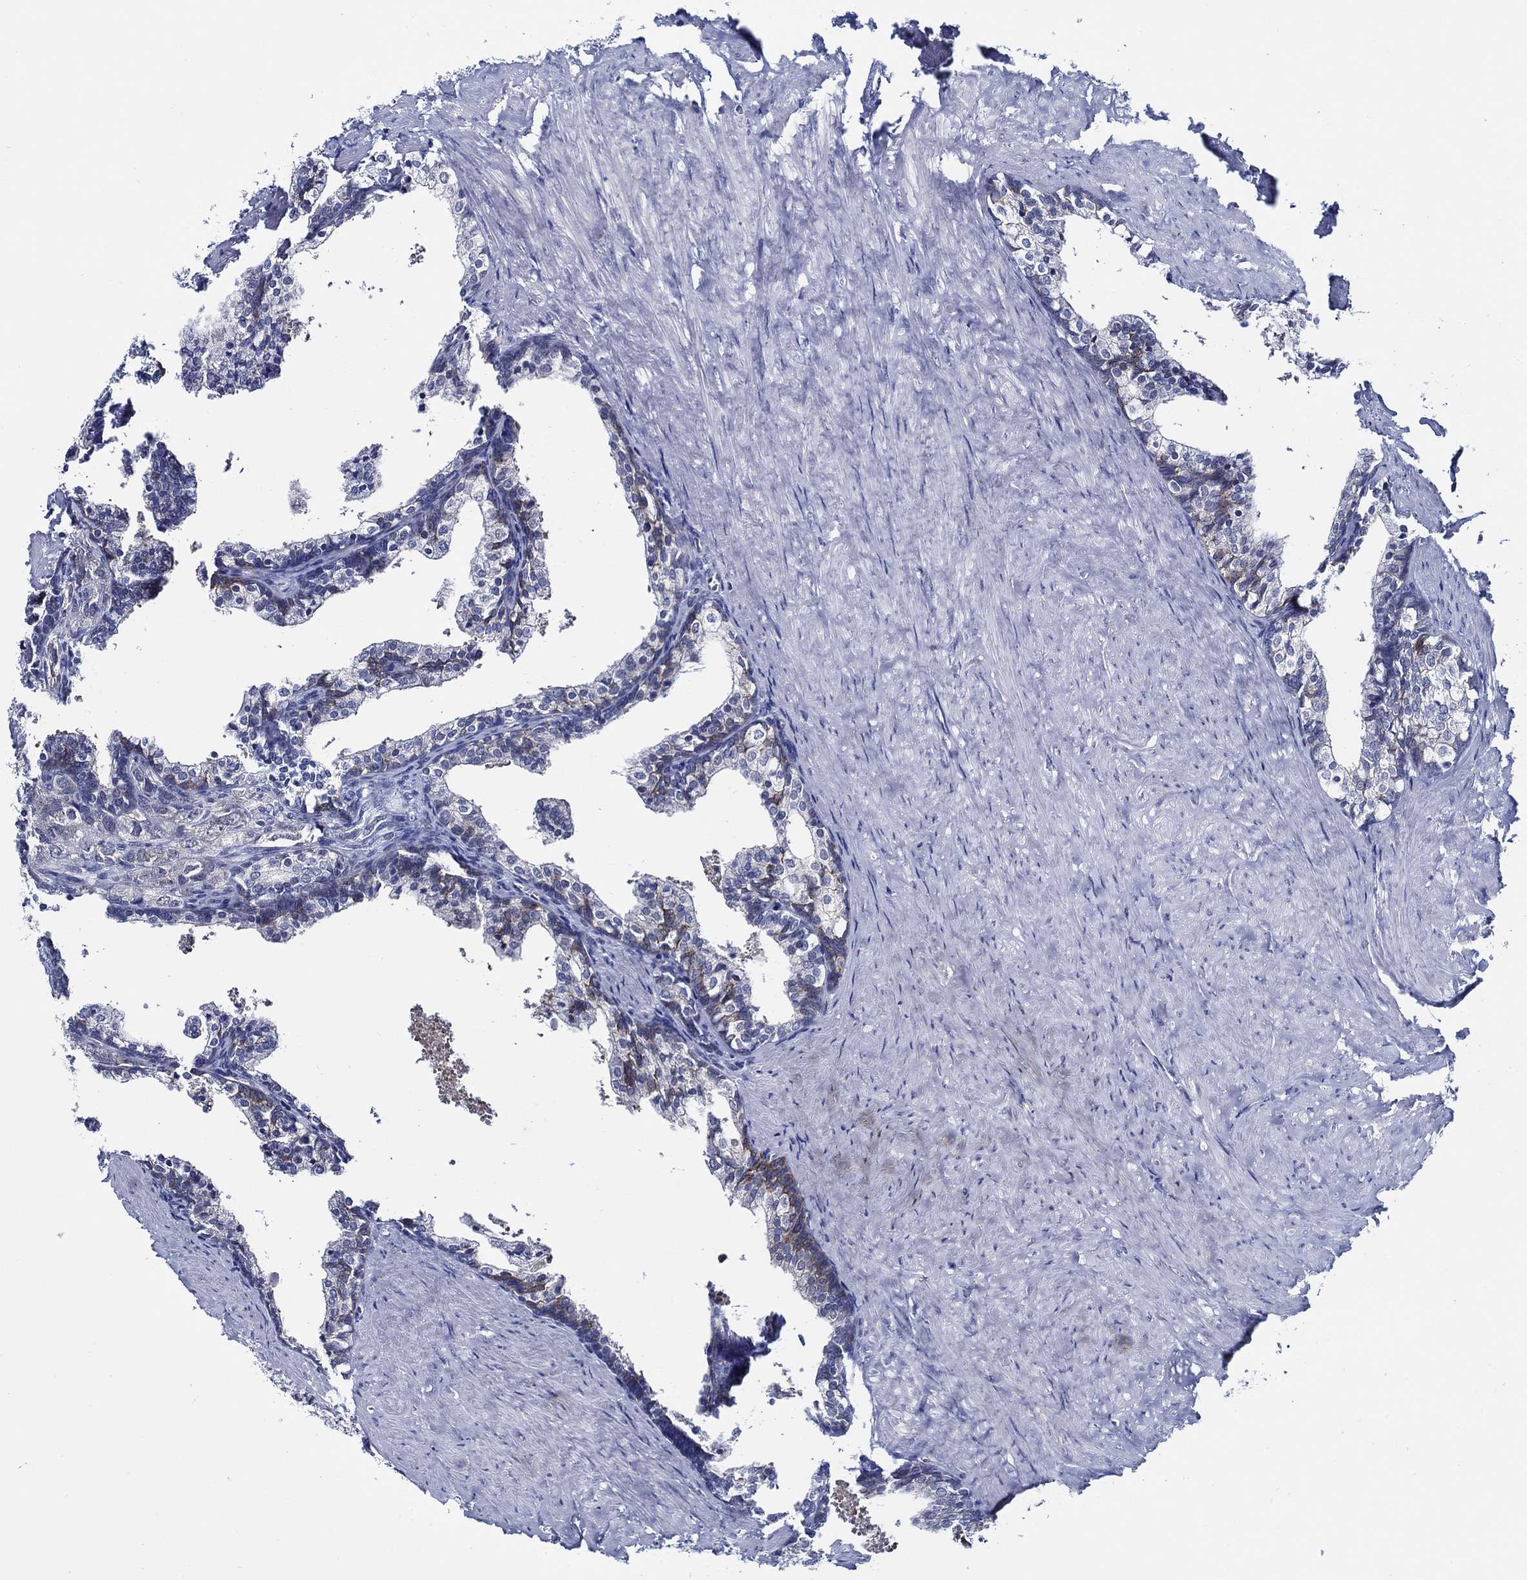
{"staining": {"intensity": "negative", "quantity": "none", "location": "none"}, "tissue": "prostate cancer", "cell_type": "Tumor cells", "image_type": "cancer", "snomed": [{"axis": "morphology", "description": "Adenocarcinoma, NOS"}, {"axis": "topography", "description": "Prostate and seminal vesicle, NOS"}], "caption": "This is an immunohistochemistry image of human prostate cancer (adenocarcinoma). There is no positivity in tumor cells.", "gene": "C8orf48", "patient": {"sex": "male", "age": 63}}